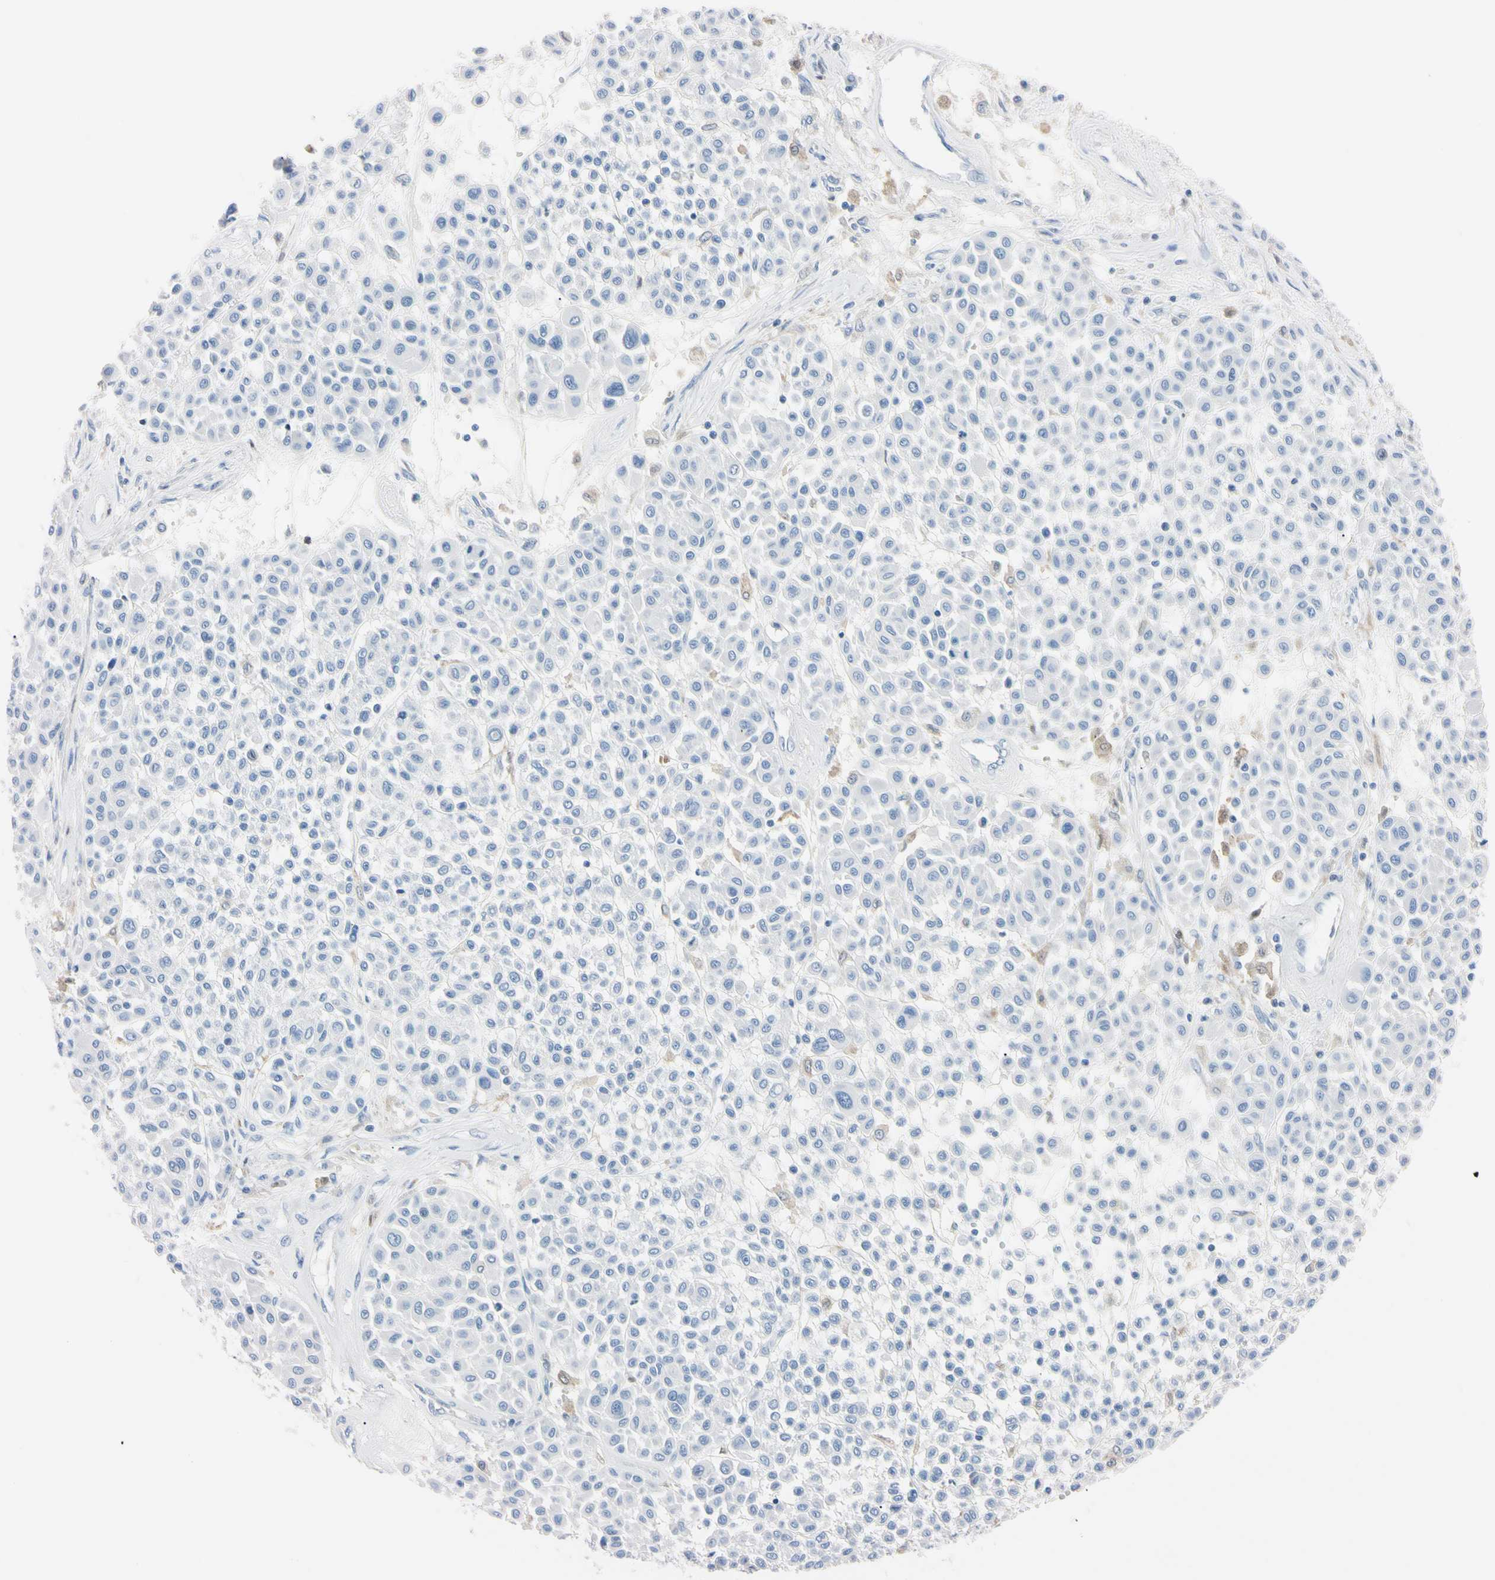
{"staining": {"intensity": "negative", "quantity": "none", "location": "none"}, "tissue": "melanoma", "cell_type": "Tumor cells", "image_type": "cancer", "snomed": [{"axis": "morphology", "description": "Malignant melanoma, Metastatic site"}, {"axis": "topography", "description": "Soft tissue"}], "caption": "Tumor cells are negative for brown protein staining in melanoma. (DAB IHC visualized using brightfield microscopy, high magnification).", "gene": "NCF4", "patient": {"sex": "male", "age": 41}}